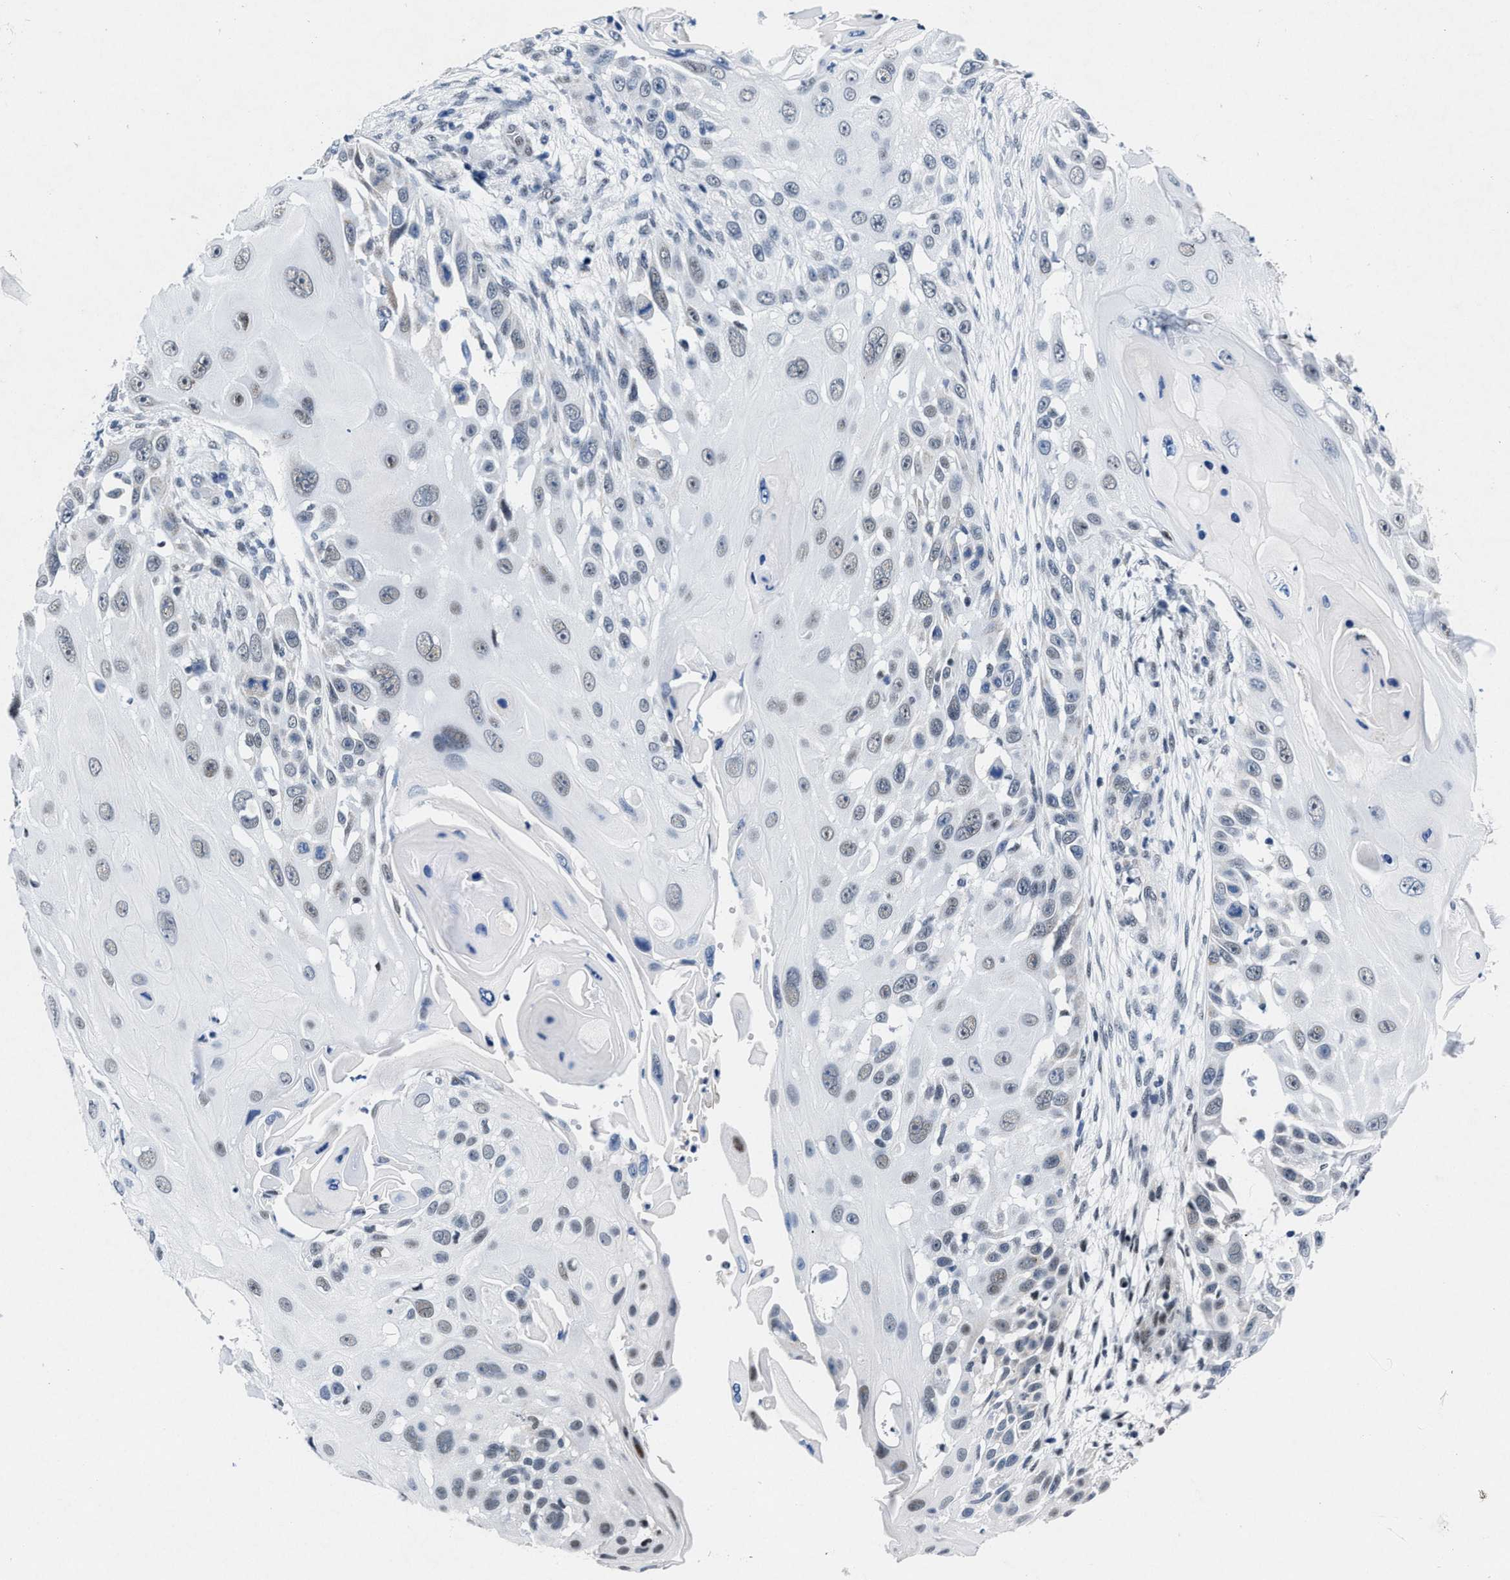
{"staining": {"intensity": "weak", "quantity": "<25%", "location": "nuclear"}, "tissue": "skin cancer", "cell_type": "Tumor cells", "image_type": "cancer", "snomed": [{"axis": "morphology", "description": "Squamous cell carcinoma, NOS"}, {"axis": "topography", "description": "Skin"}], "caption": "The micrograph exhibits no significant staining in tumor cells of skin cancer.", "gene": "ID3", "patient": {"sex": "female", "age": 44}}